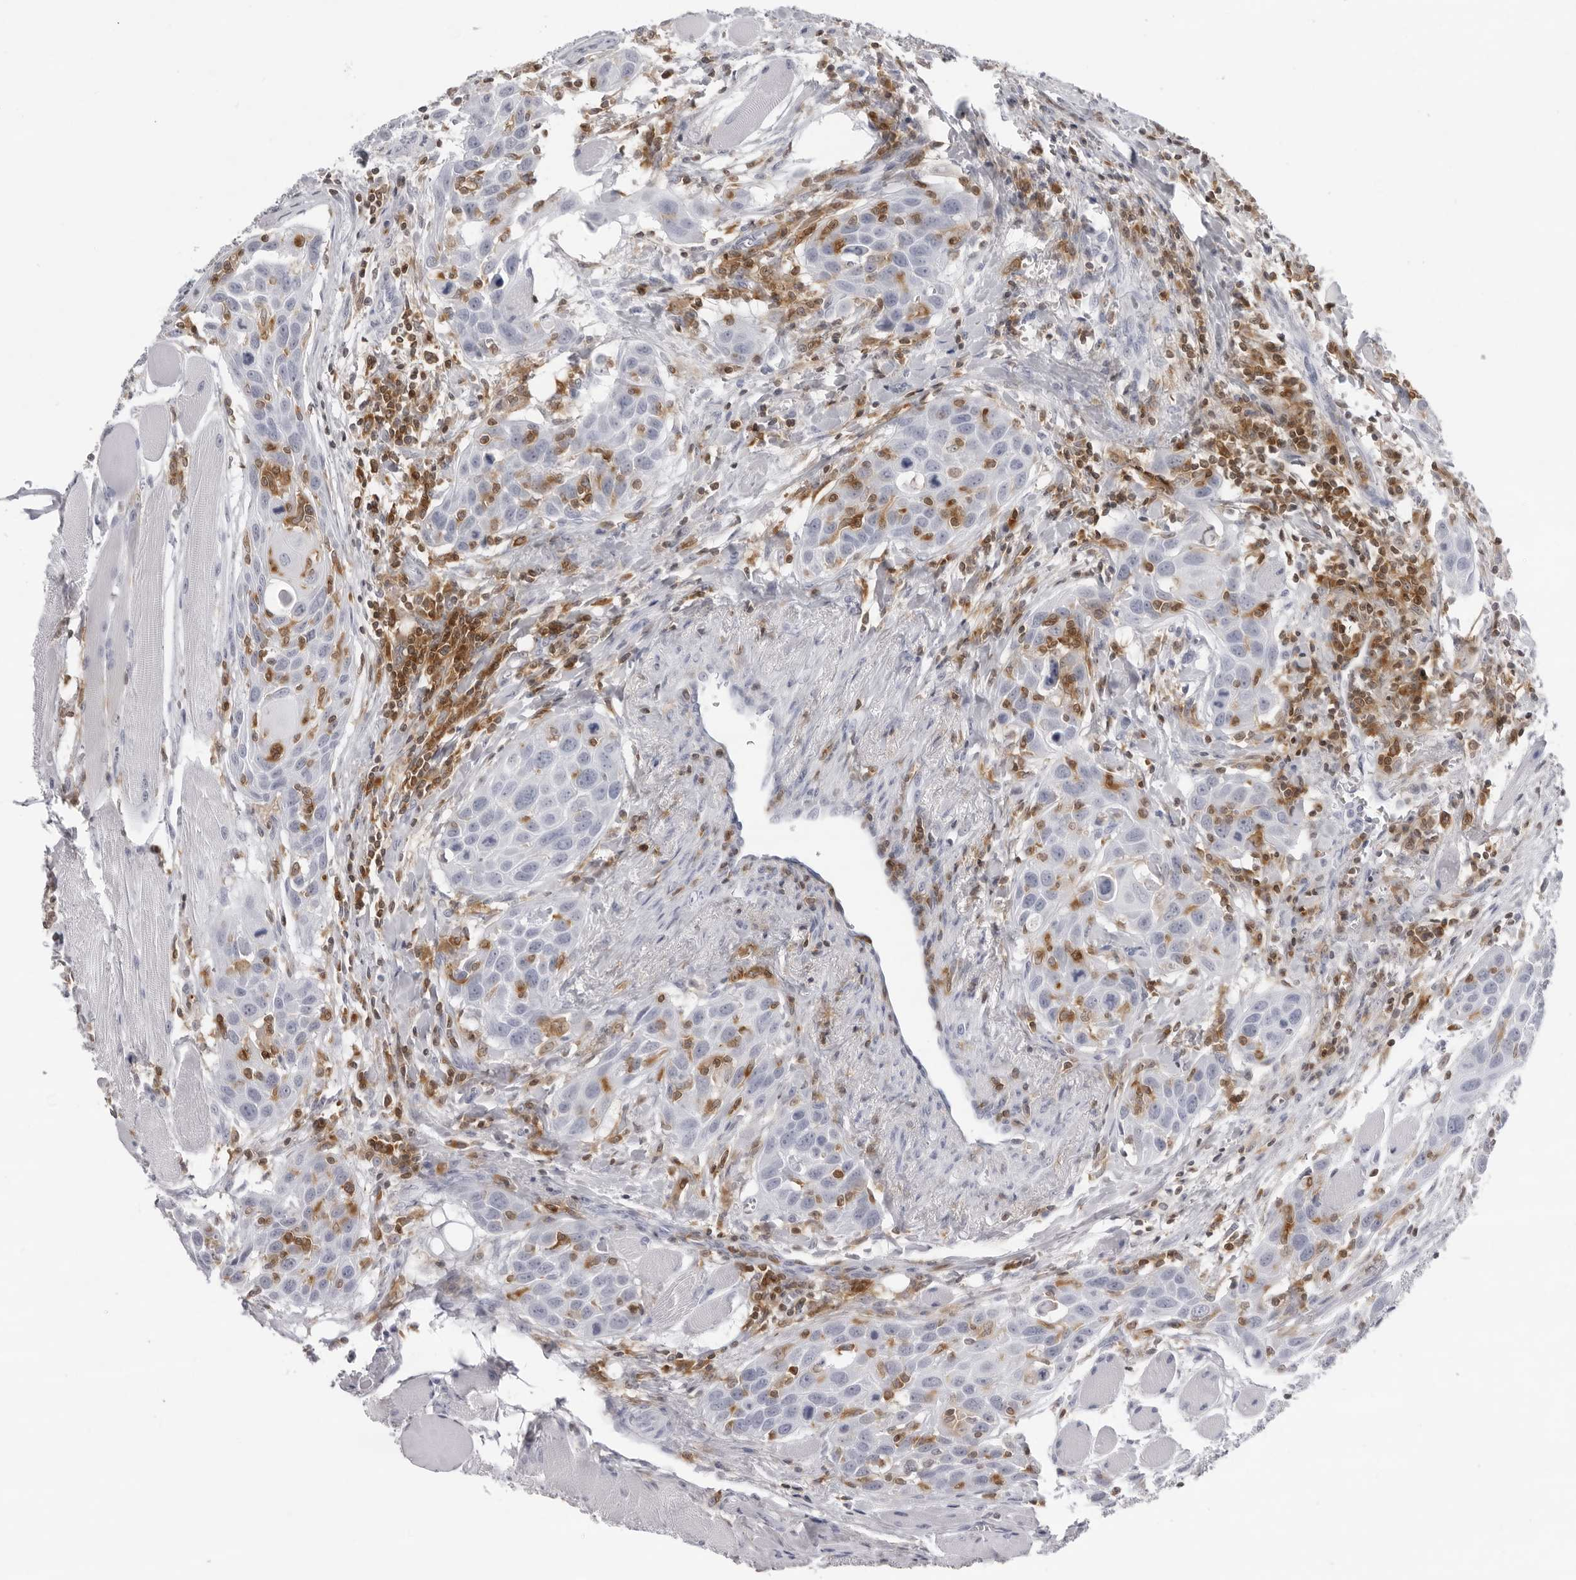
{"staining": {"intensity": "negative", "quantity": "none", "location": "none"}, "tissue": "head and neck cancer", "cell_type": "Tumor cells", "image_type": "cancer", "snomed": [{"axis": "morphology", "description": "Squamous cell carcinoma, NOS"}, {"axis": "topography", "description": "Oral tissue"}, {"axis": "topography", "description": "Head-Neck"}], "caption": "The photomicrograph demonstrates no staining of tumor cells in head and neck squamous cell carcinoma. (Stains: DAB (3,3'-diaminobenzidine) immunohistochemistry (IHC) with hematoxylin counter stain, Microscopy: brightfield microscopy at high magnification).", "gene": "FMNL1", "patient": {"sex": "female", "age": 50}}